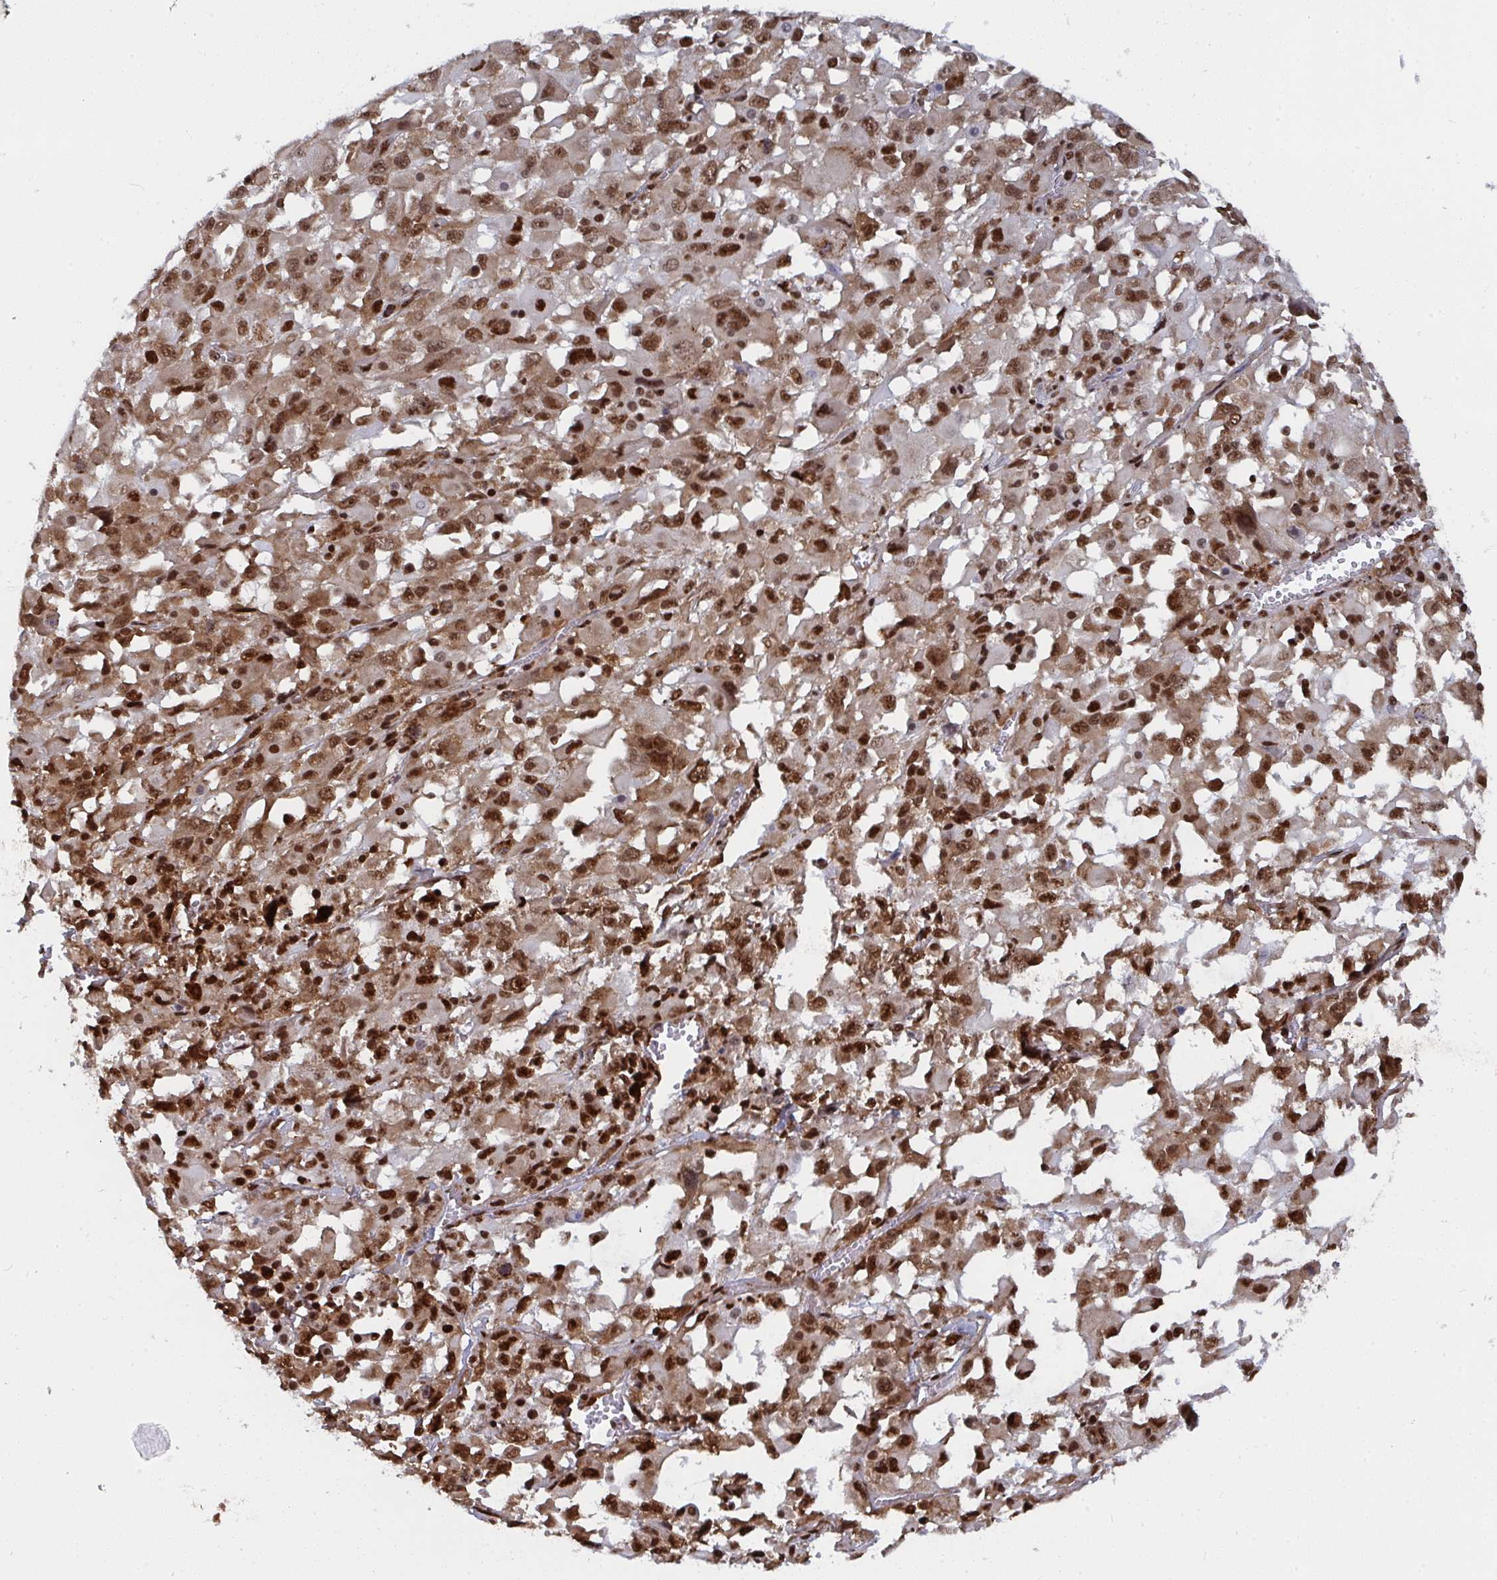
{"staining": {"intensity": "moderate", "quantity": ">75%", "location": "cytoplasmic/membranous,nuclear"}, "tissue": "melanoma", "cell_type": "Tumor cells", "image_type": "cancer", "snomed": [{"axis": "morphology", "description": "Malignant melanoma, Metastatic site"}, {"axis": "topography", "description": "Soft tissue"}], "caption": "Immunohistochemical staining of human malignant melanoma (metastatic site) demonstrates medium levels of moderate cytoplasmic/membranous and nuclear staining in approximately >75% of tumor cells.", "gene": "GAR1", "patient": {"sex": "male", "age": 50}}